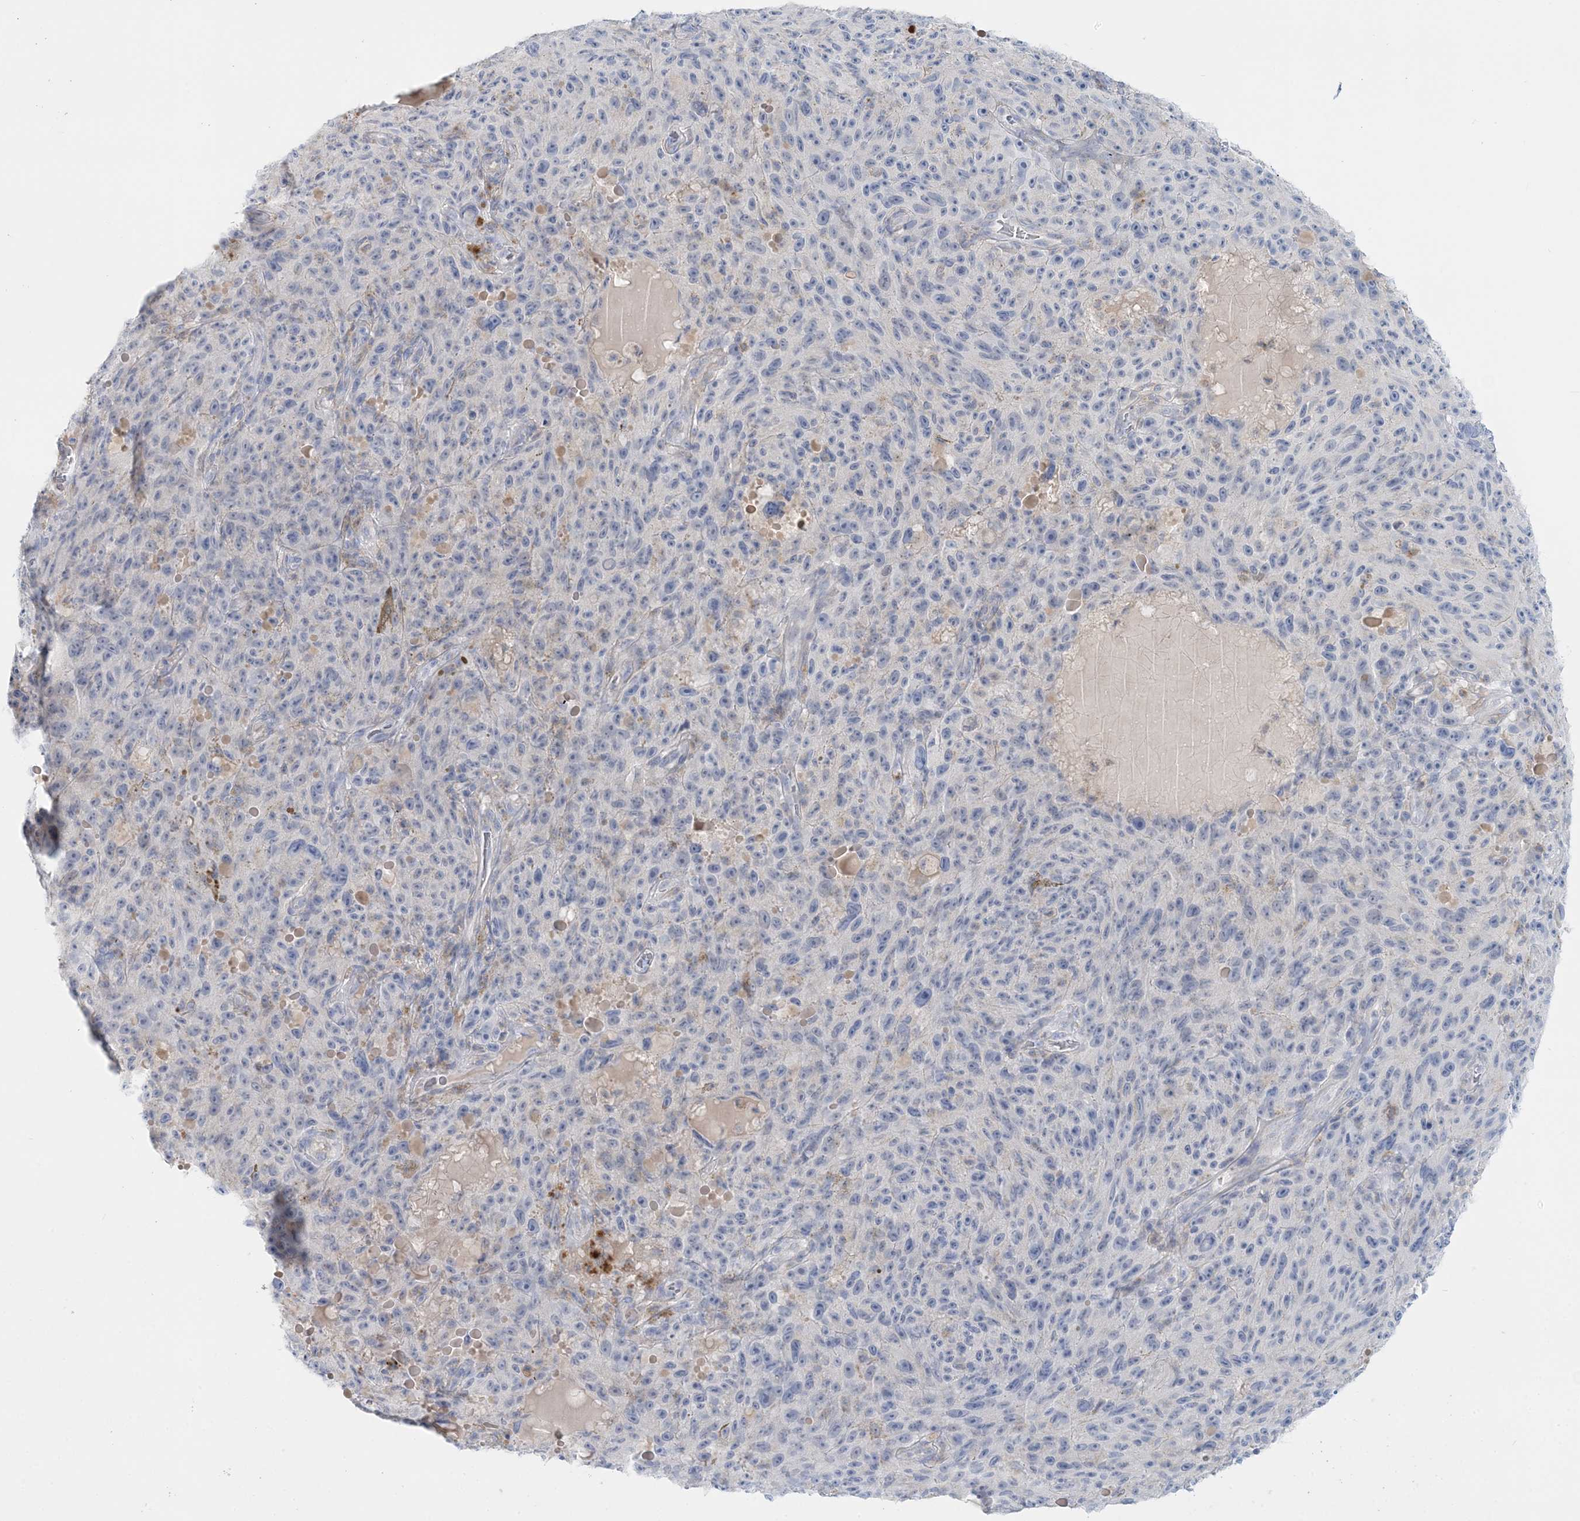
{"staining": {"intensity": "negative", "quantity": "none", "location": "none"}, "tissue": "melanoma", "cell_type": "Tumor cells", "image_type": "cancer", "snomed": [{"axis": "morphology", "description": "Malignant melanoma, NOS"}, {"axis": "topography", "description": "Skin"}], "caption": "Immunohistochemical staining of human melanoma reveals no significant positivity in tumor cells.", "gene": "WDSUB1", "patient": {"sex": "female", "age": 82}}